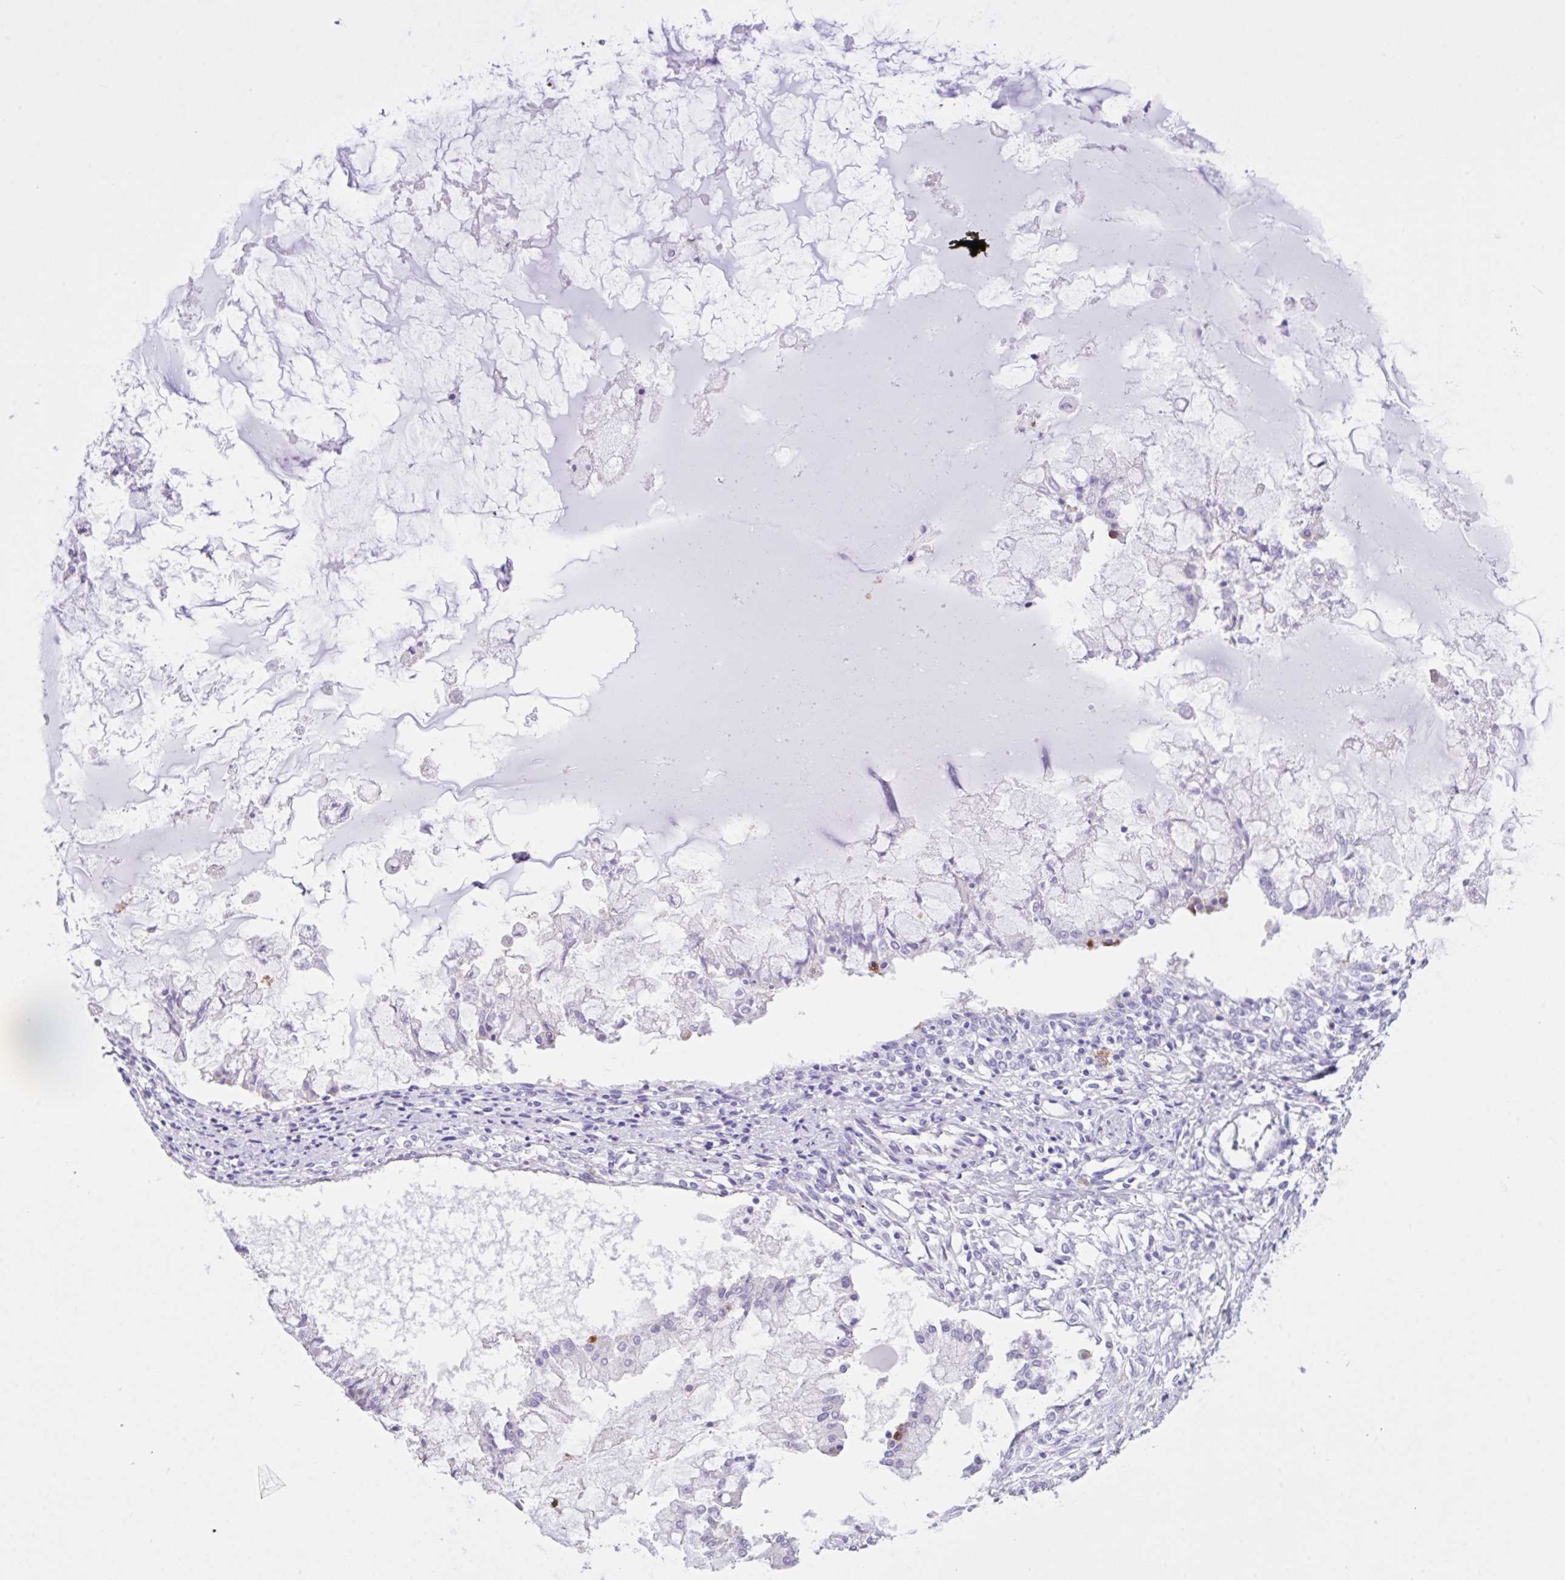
{"staining": {"intensity": "negative", "quantity": "none", "location": "none"}, "tissue": "ovarian cancer", "cell_type": "Tumor cells", "image_type": "cancer", "snomed": [{"axis": "morphology", "description": "Cystadenocarcinoma, mucinous, NOS"}, {"axis": "topography", "description": "Ovary"}], "caption": "Human ovarian mucinous cystadenocarcinoma stained for a protein using immunohistochemistry (IHC) demonstrates no positivity in tumor cells.", "gene": "CST11", "patient": {"sex": "female", "age": 34}}